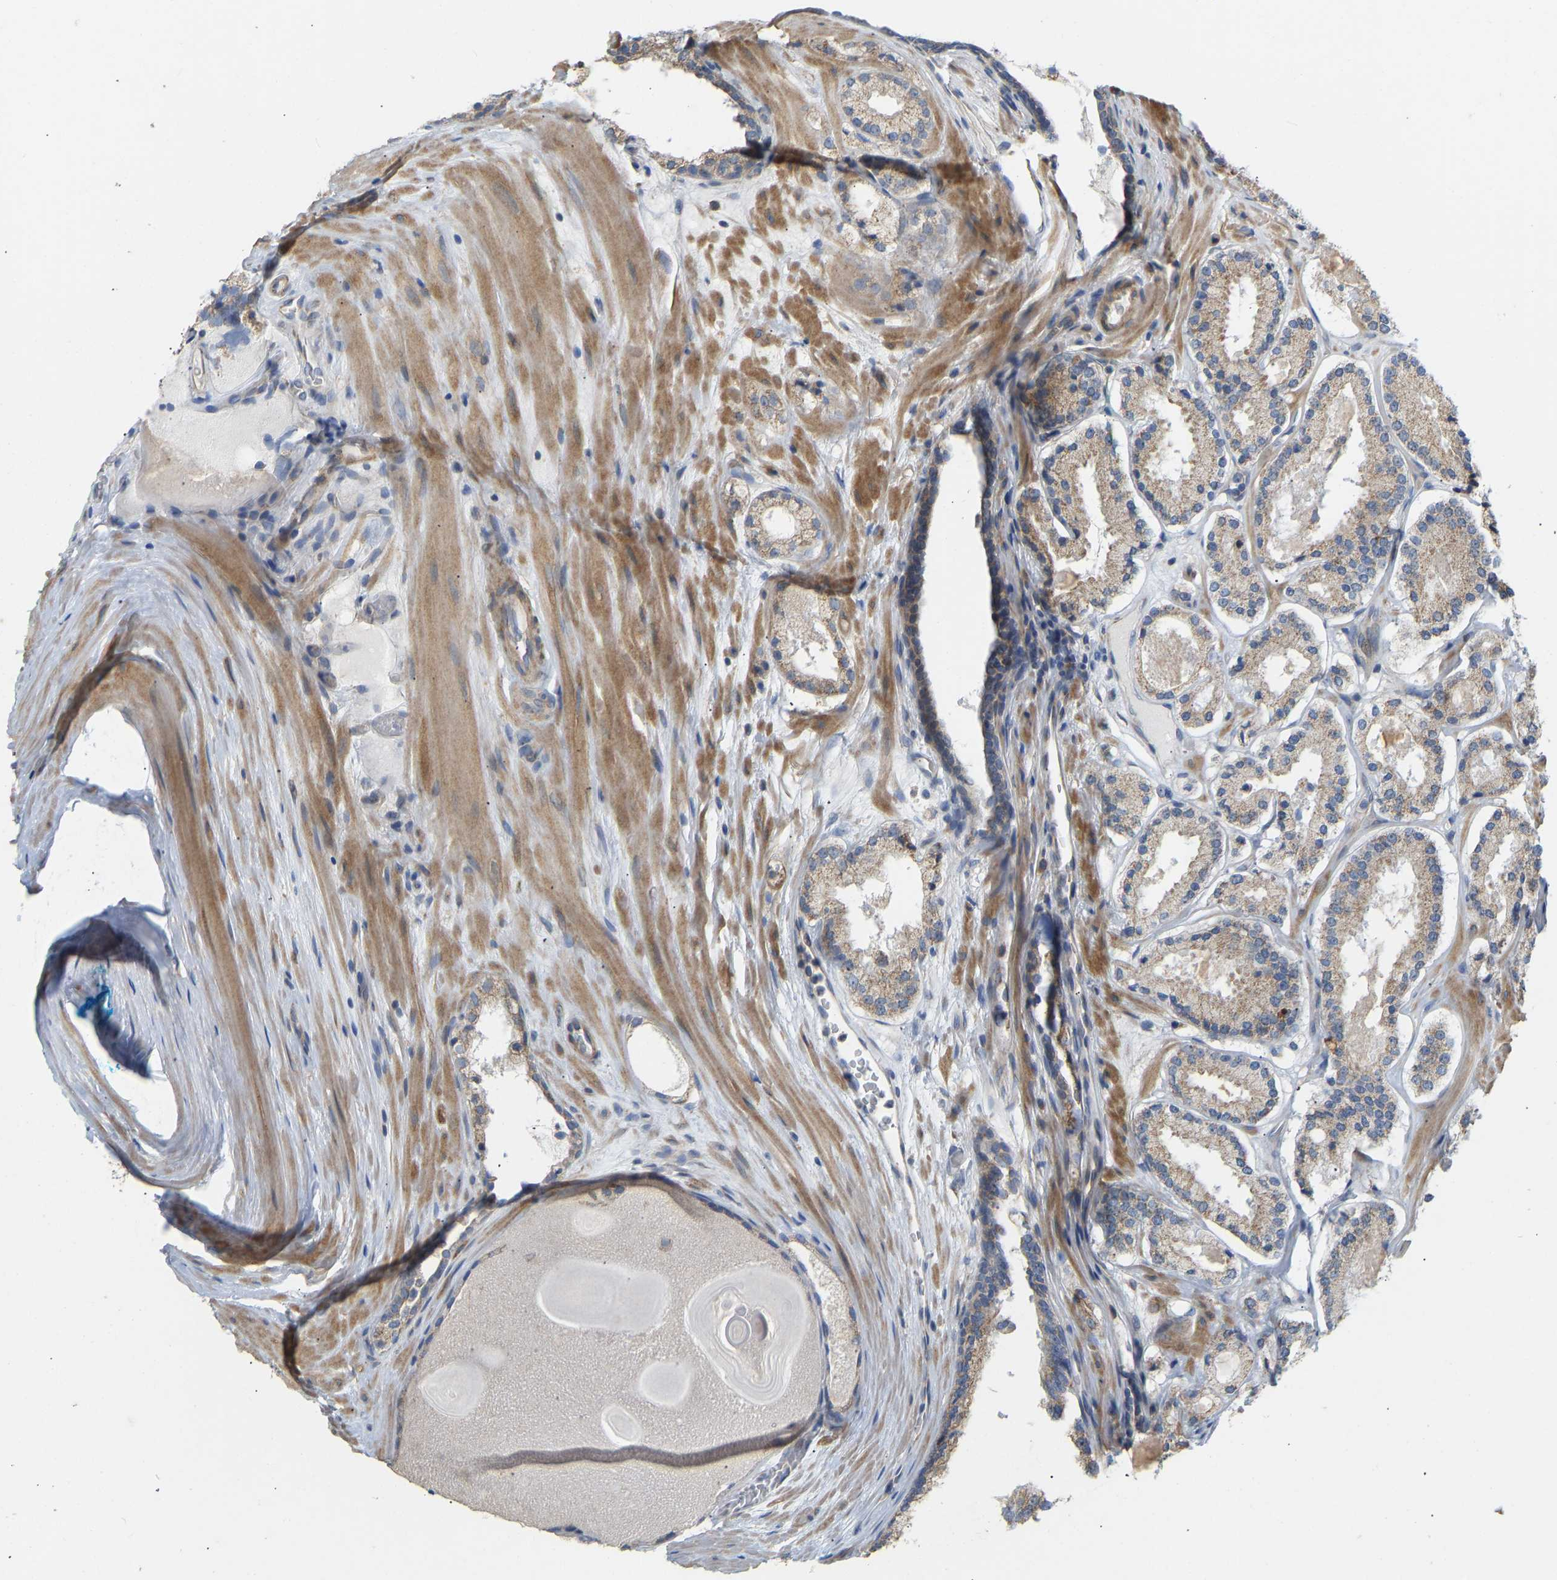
{"staining": {"intensity": "weak", "quantity": ">75%", "location": "cytoplasmic/membranous"}, "tissue": "prostate cancer", "cell_type": "Tumor cells", "image_type": "cancer", "snomed": [{"axis": "morphology", "description": "Adenocarcinoma, High grade"}, {"axis": "topography", "description": "Prostate"}], "caption": "Immunohistochemical staining of human high-grade adenocarcinoma (prostate) shows low levels of weak cytoplasmic/membranous staining in about >75% of tumor cells.", "gene": "HACD2", "patient": {"sex": "male", "age": 65}}